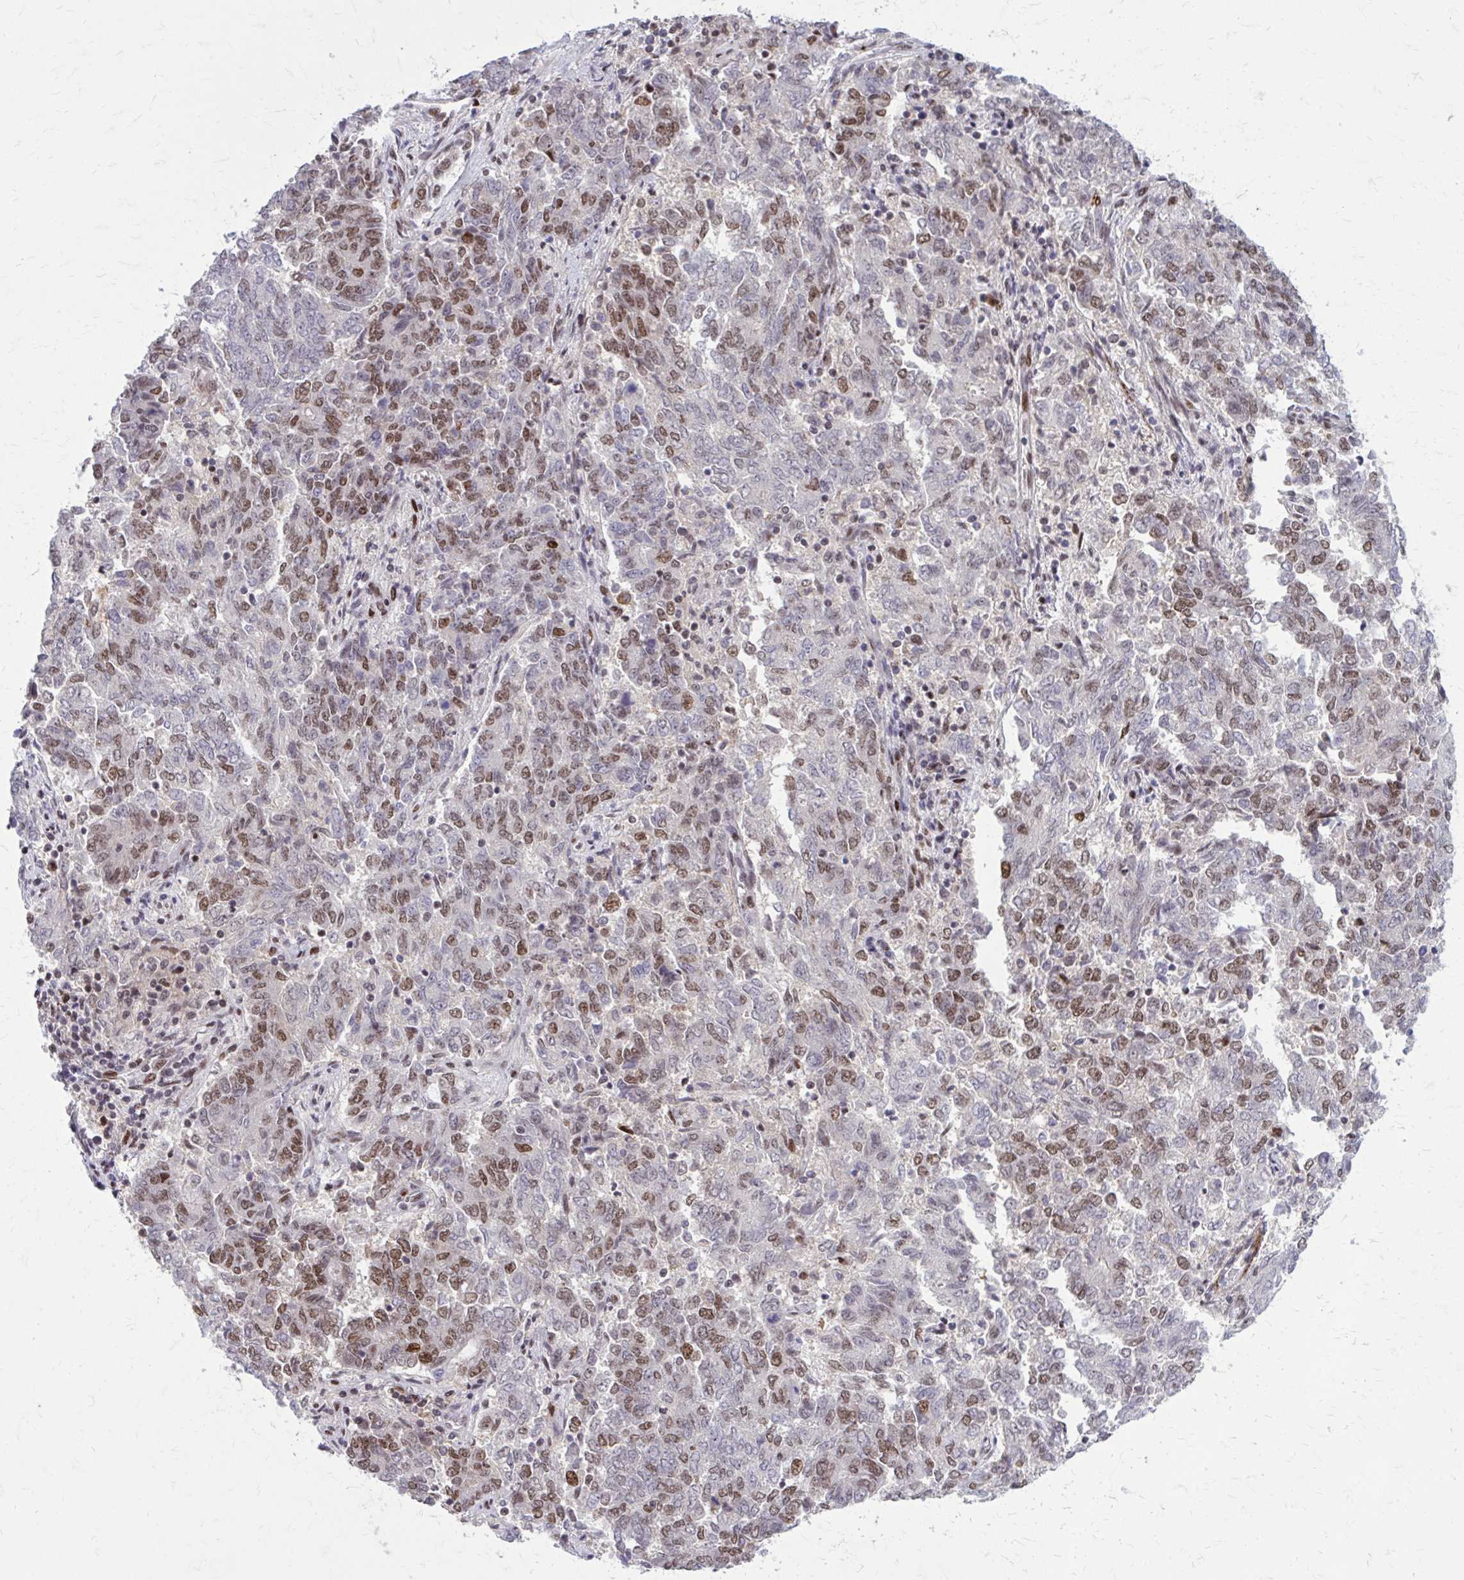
{"staining": {"intensity": "moderate", "quantity": "25%-75%", "location": "nuclear"}, "tissue": "endometrial cancer", "cell_type": "Tumor cells", "image_type": "cancer", "snomed": [{"axis": "morphology", "description": "Adenocarcinoma, NOS"}, {"axis": "topography", "description": "Endometrium"}], "caption": "Protein expression analysis of endometrial cancer reveals moderate nuclear positivity in about 25%-75% of tumor cells. The staining is performed using DAB brown chromogen to label protein expression. The nuclei are counter-stained blue using hematoxylin.", "gene": "PSME4", "patient": {"sex": "female", "age": 80}}